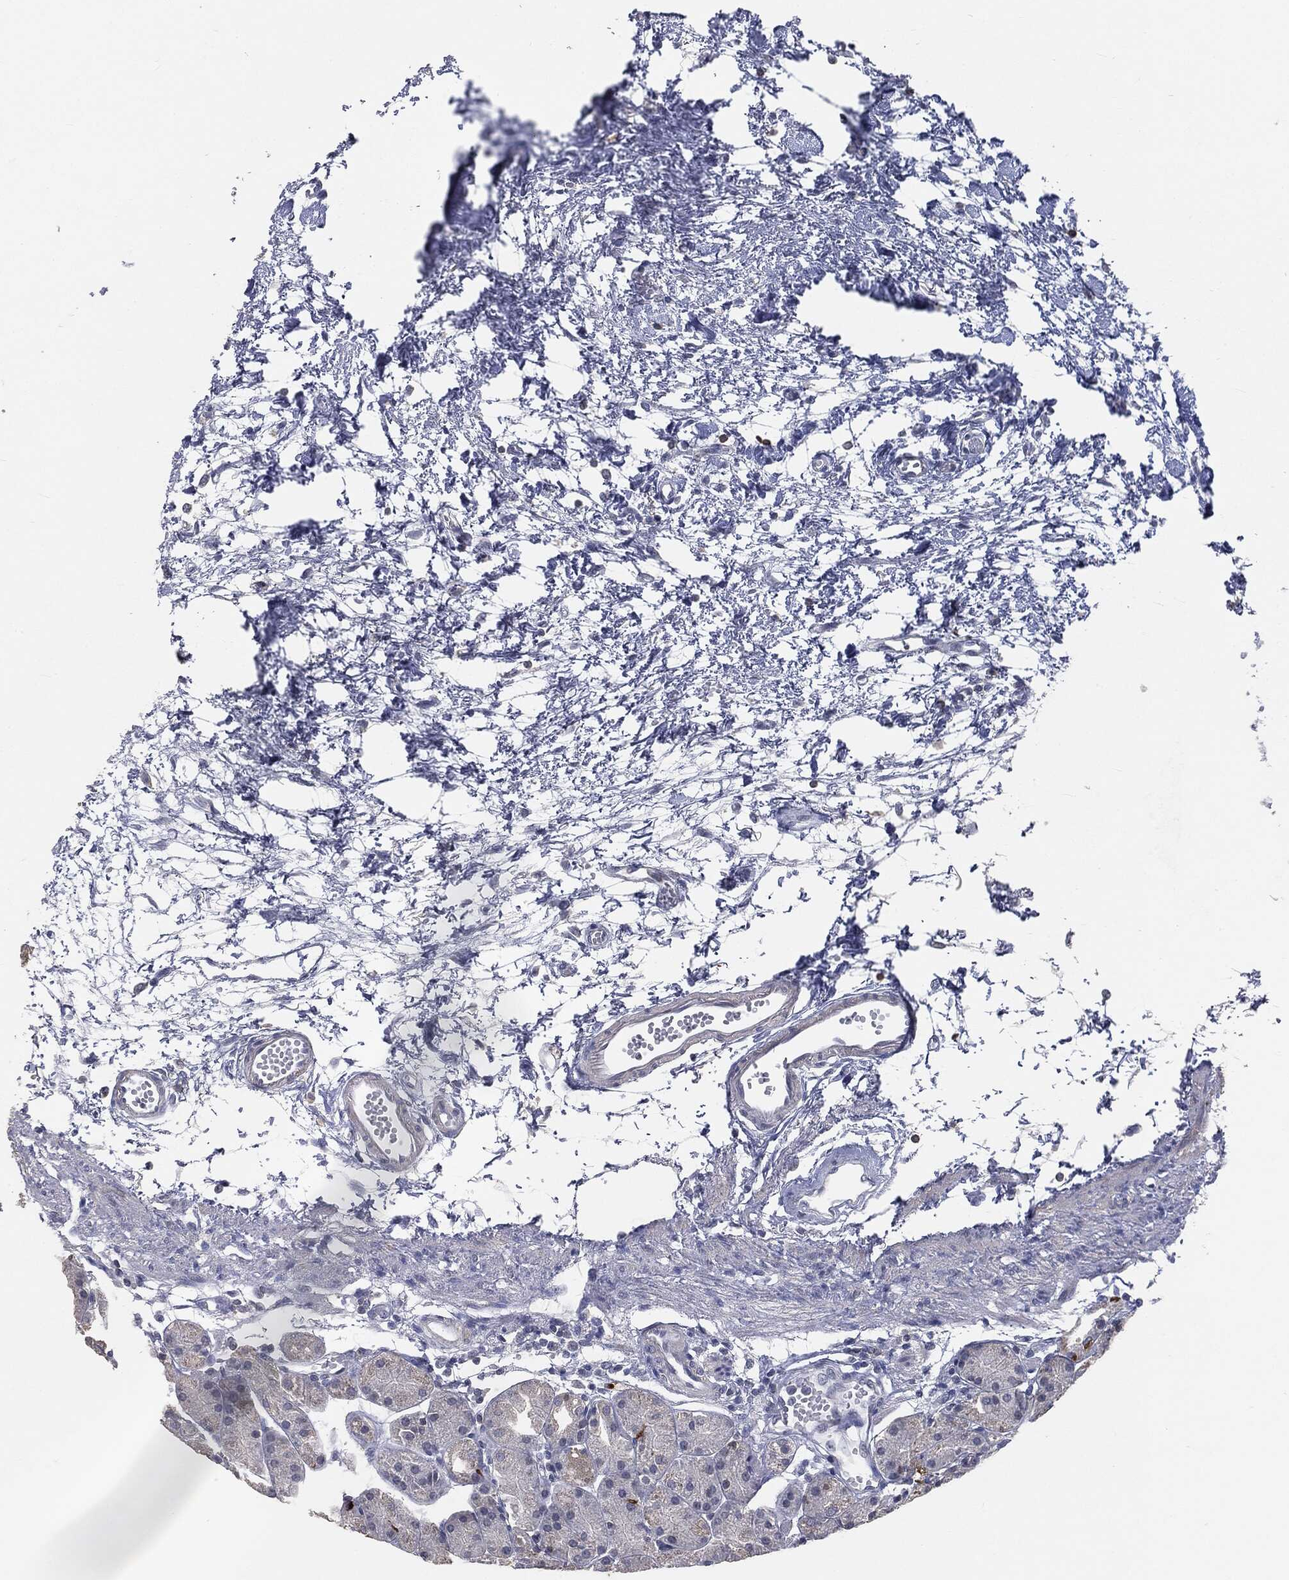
{"staining": {"intensity": "weak", "quantity": "<25%", "location": "cytoplasmic/membranous"}, "tissue": "stomach", "cell_type": "Glandular cells", "image_type": "normal", "snomed": [{"axis": "morphology", "description": "Normal tissue, NOS"}, {"axis": "morphology", "description": "Adenocarcinoma, NOS"}, {"axis": "topography", "description": "Stomach"}], "caption": "An IHC histopathology image of unremarkable stomach is shown. There is no staining in glandular cells of stomach.", "gene": "SLC2A2", "patient": {"sex": "female", "age": 81}}